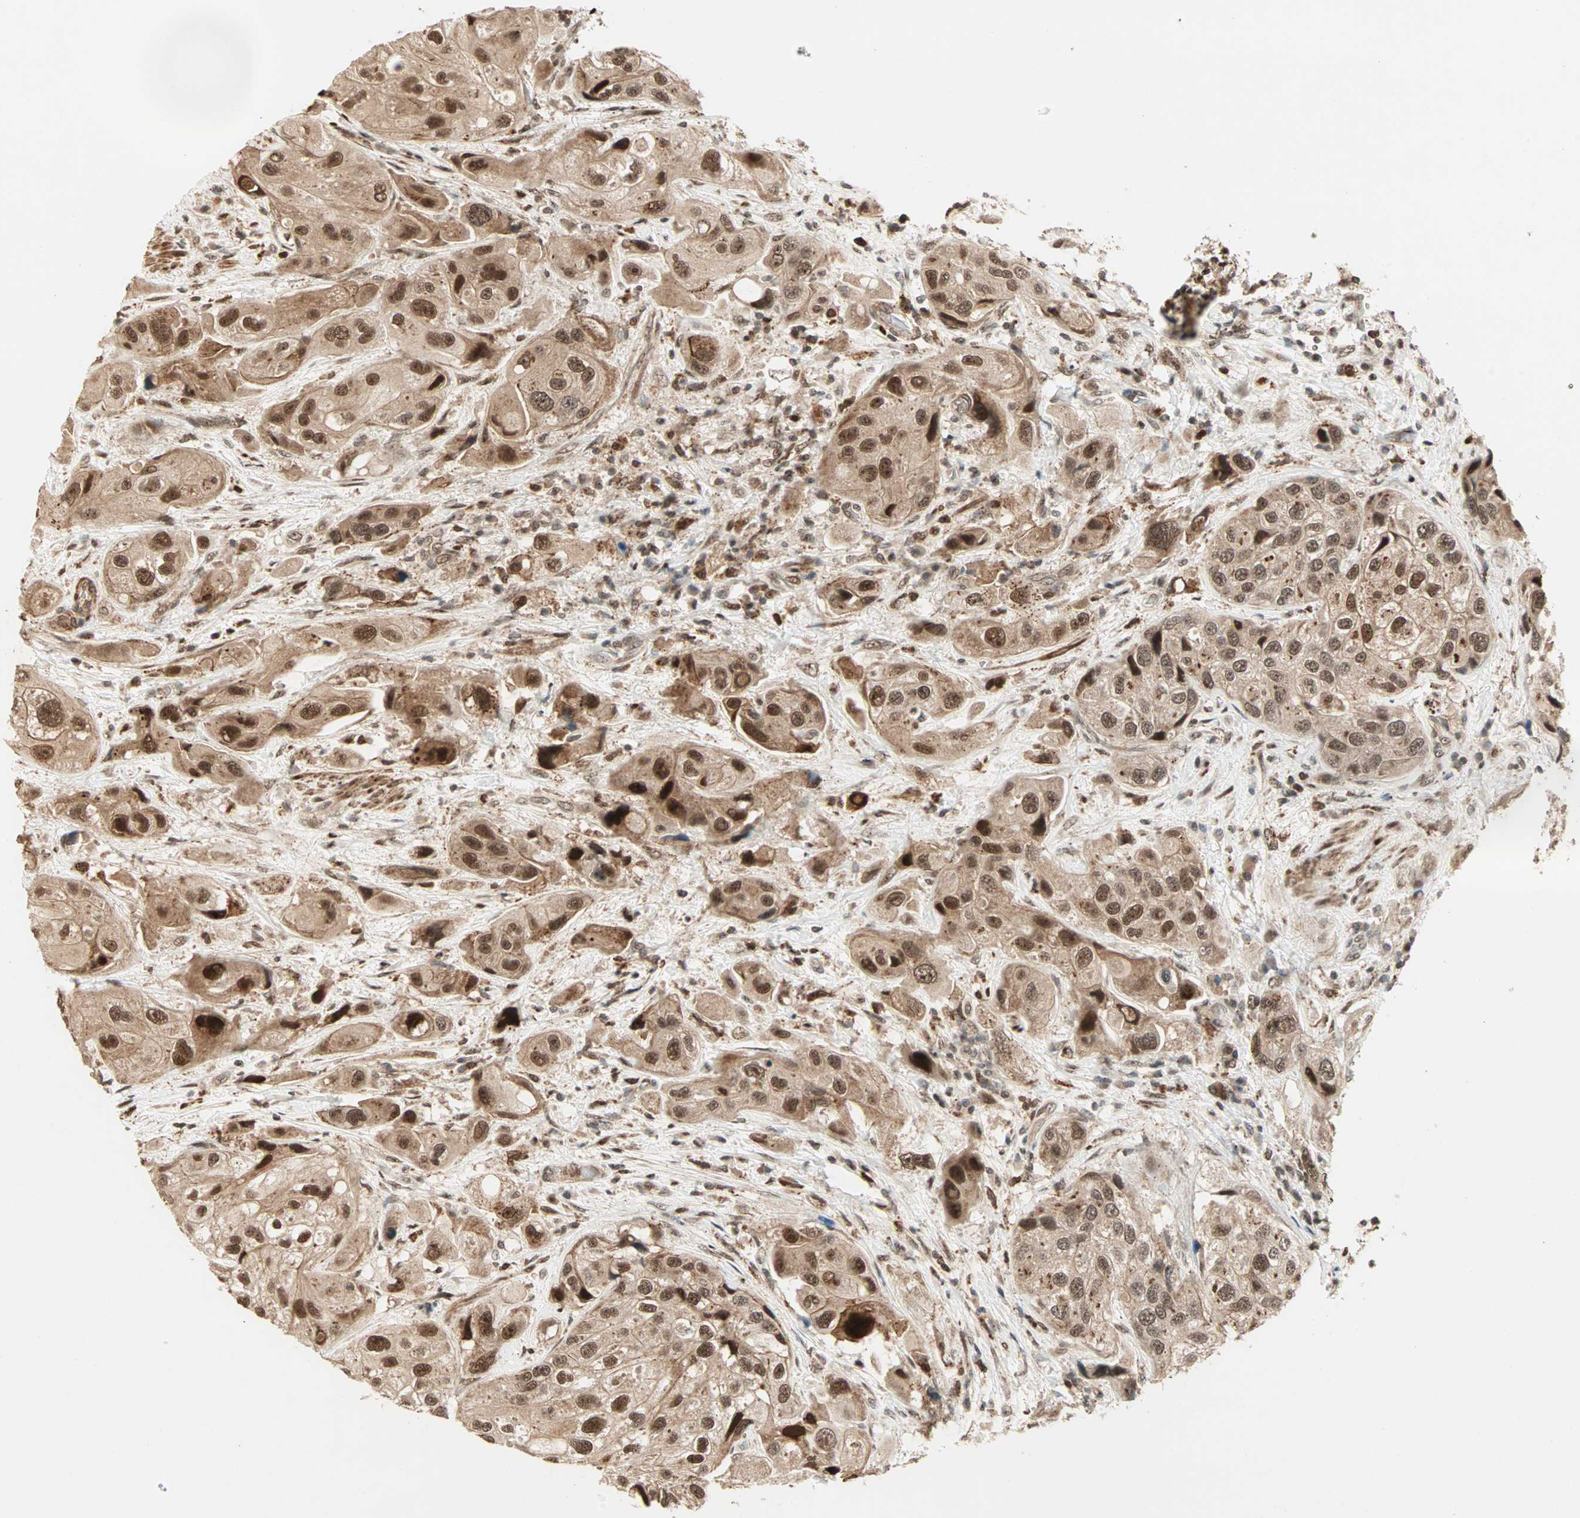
{"staining": {"intensity": "strong", "quantity": ">75%", "location": "cytoplasmic/membranous,nuclear"}, "tissue": "urothelial cancer", "cell_type": "Tumor cells", "image_type": "cancer", "snomed": [{"axis": "morphology", "description": "Urothelial carcinoma, High grade"}, {"axis": "topography", "description": "Urinary bladder"}], "caption": "Approximately >75% of tumor cells in high-grade urothelial carcinoma show strong cytoplasmic/membranous and nuclear protein staining as visualized by brown immunohistochemical staining.", "gene": "ZBED9", "patient": {"sex": "female", "age": 64}}